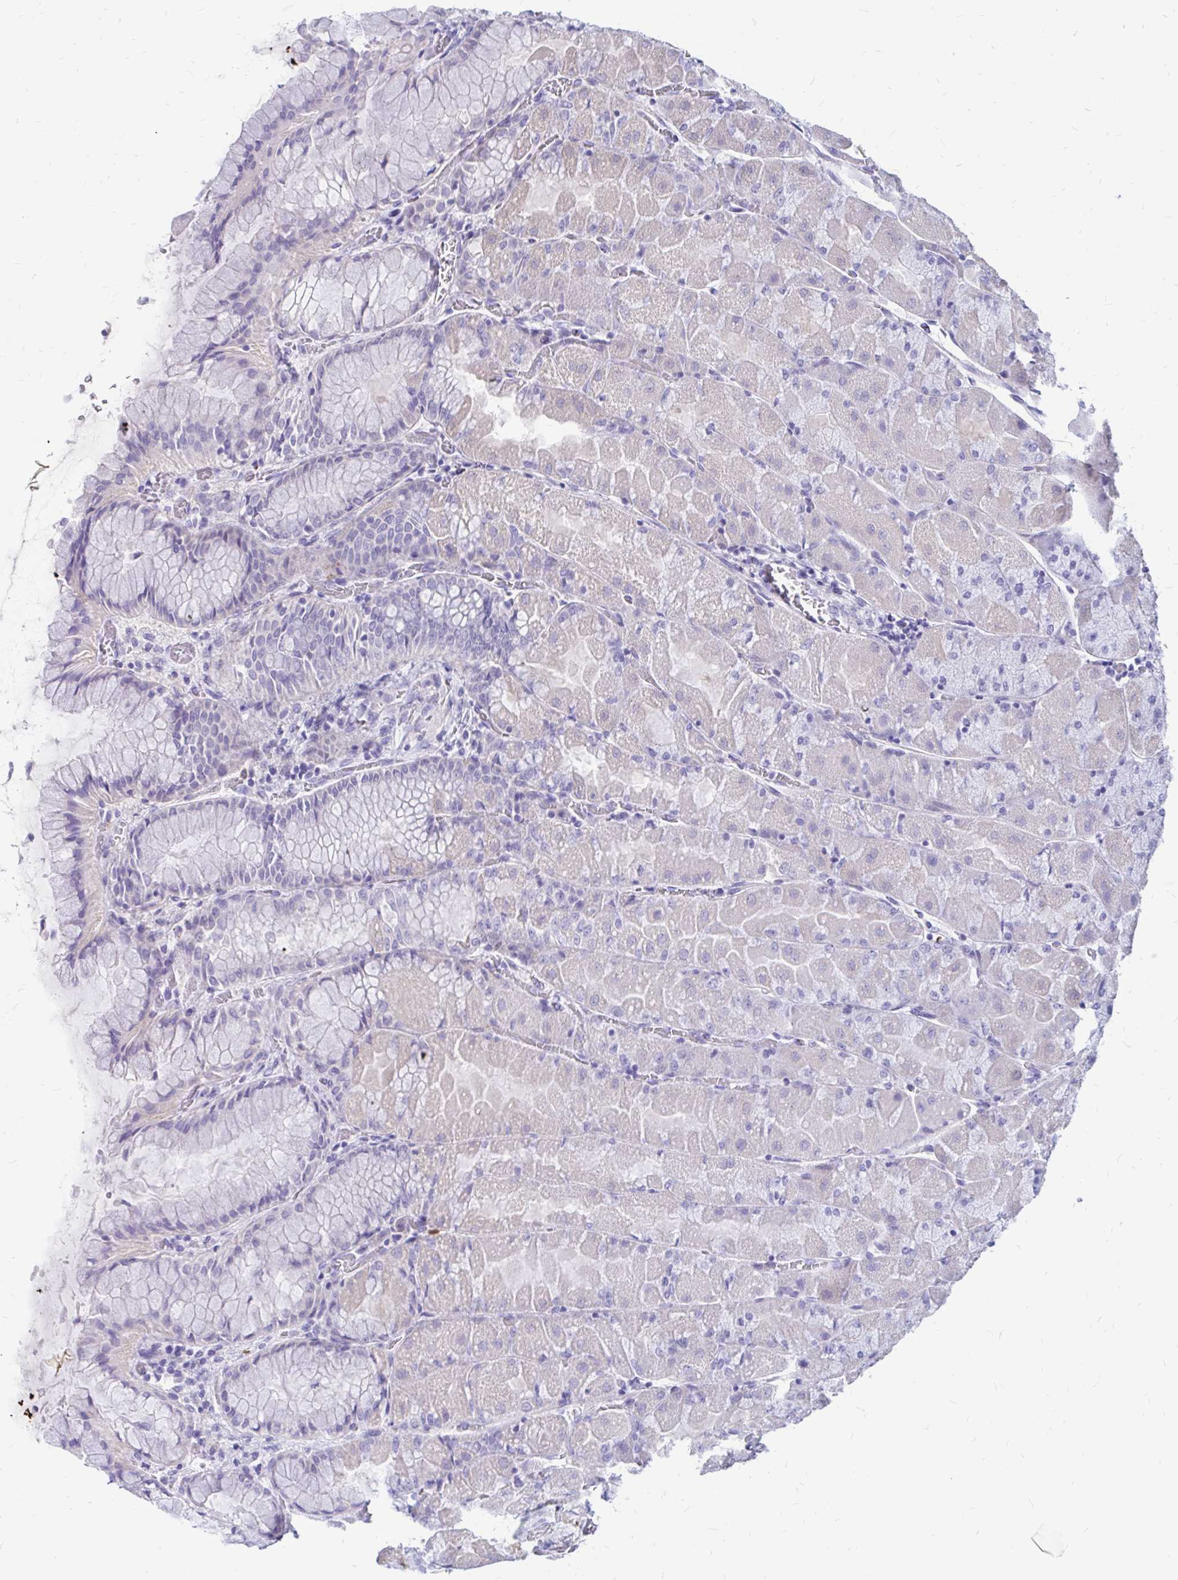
{"staining": {"intensity": "negative", "quantity": "none", "location": "none"}, "tissue": "stomach", "cell_type": "Glandular cells", "image_type": "normal", "snomed": [{"axis": "morphology", "description": "Normal tissue, NOS"}, {"axis": "topography", "description": "Stomach"}], "caption": "A micrograph of human stomach is negative for staining in glandular cells.", "gene": "IGSF5", "patient": {"sex": "female", "age": 61}}